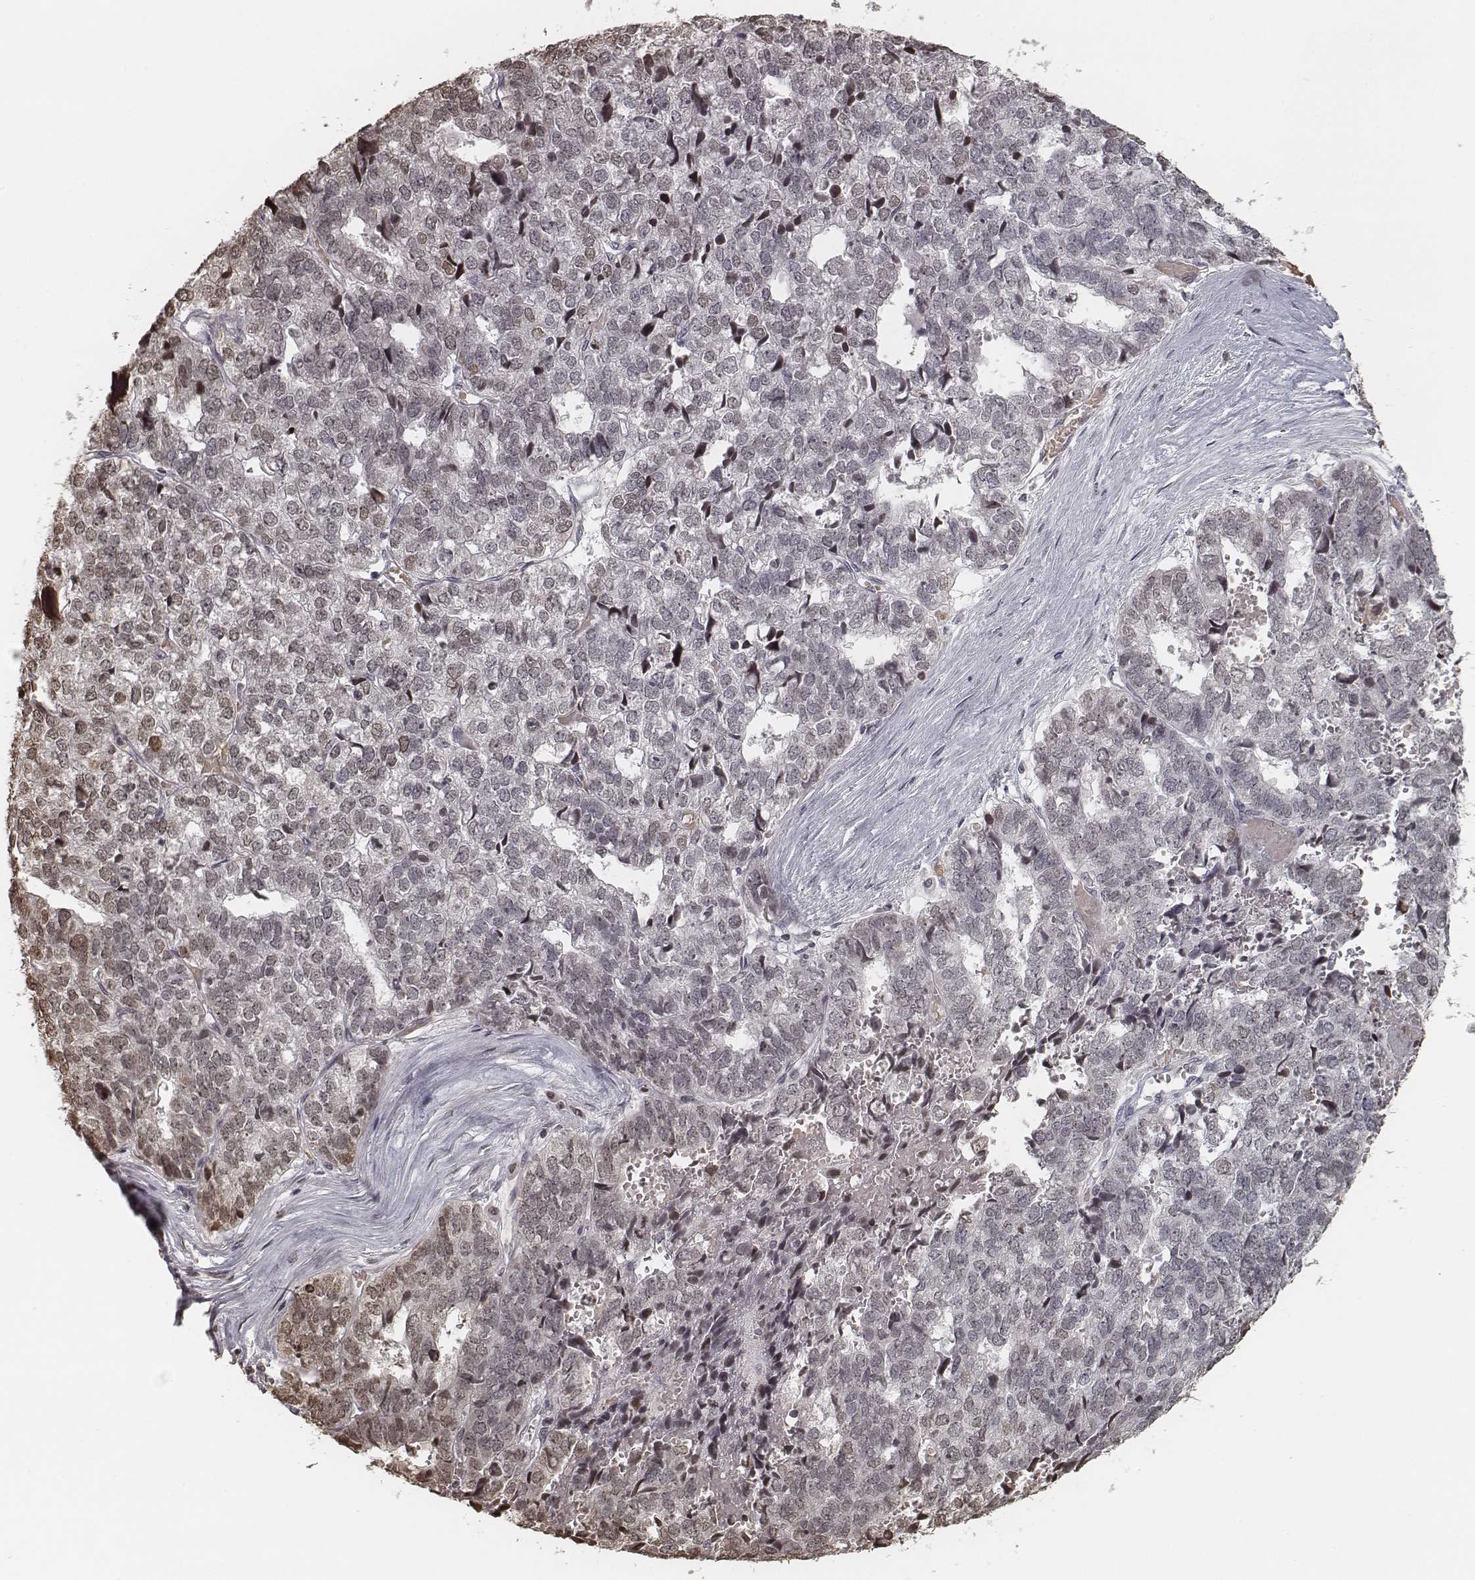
{"staining": {"intensity": "weak", "quantity": "<25%", "location": "nuclear"}, "tissue": "stomach cancer", "cell_type": "Tumor cells", "image_type": "cancer", "snomed": [{"axis": "morphology", "description": "Adenocarcinoma, NOS"}, {"axis": "topography", "description": "Stomach"}], "caption": "A histopathology image of human stomach cancer (adenocarcinoma) is negative for staining in tumor cells.", "gene": "HMGA2", "patient": {"sex": "male", "age": 69}}